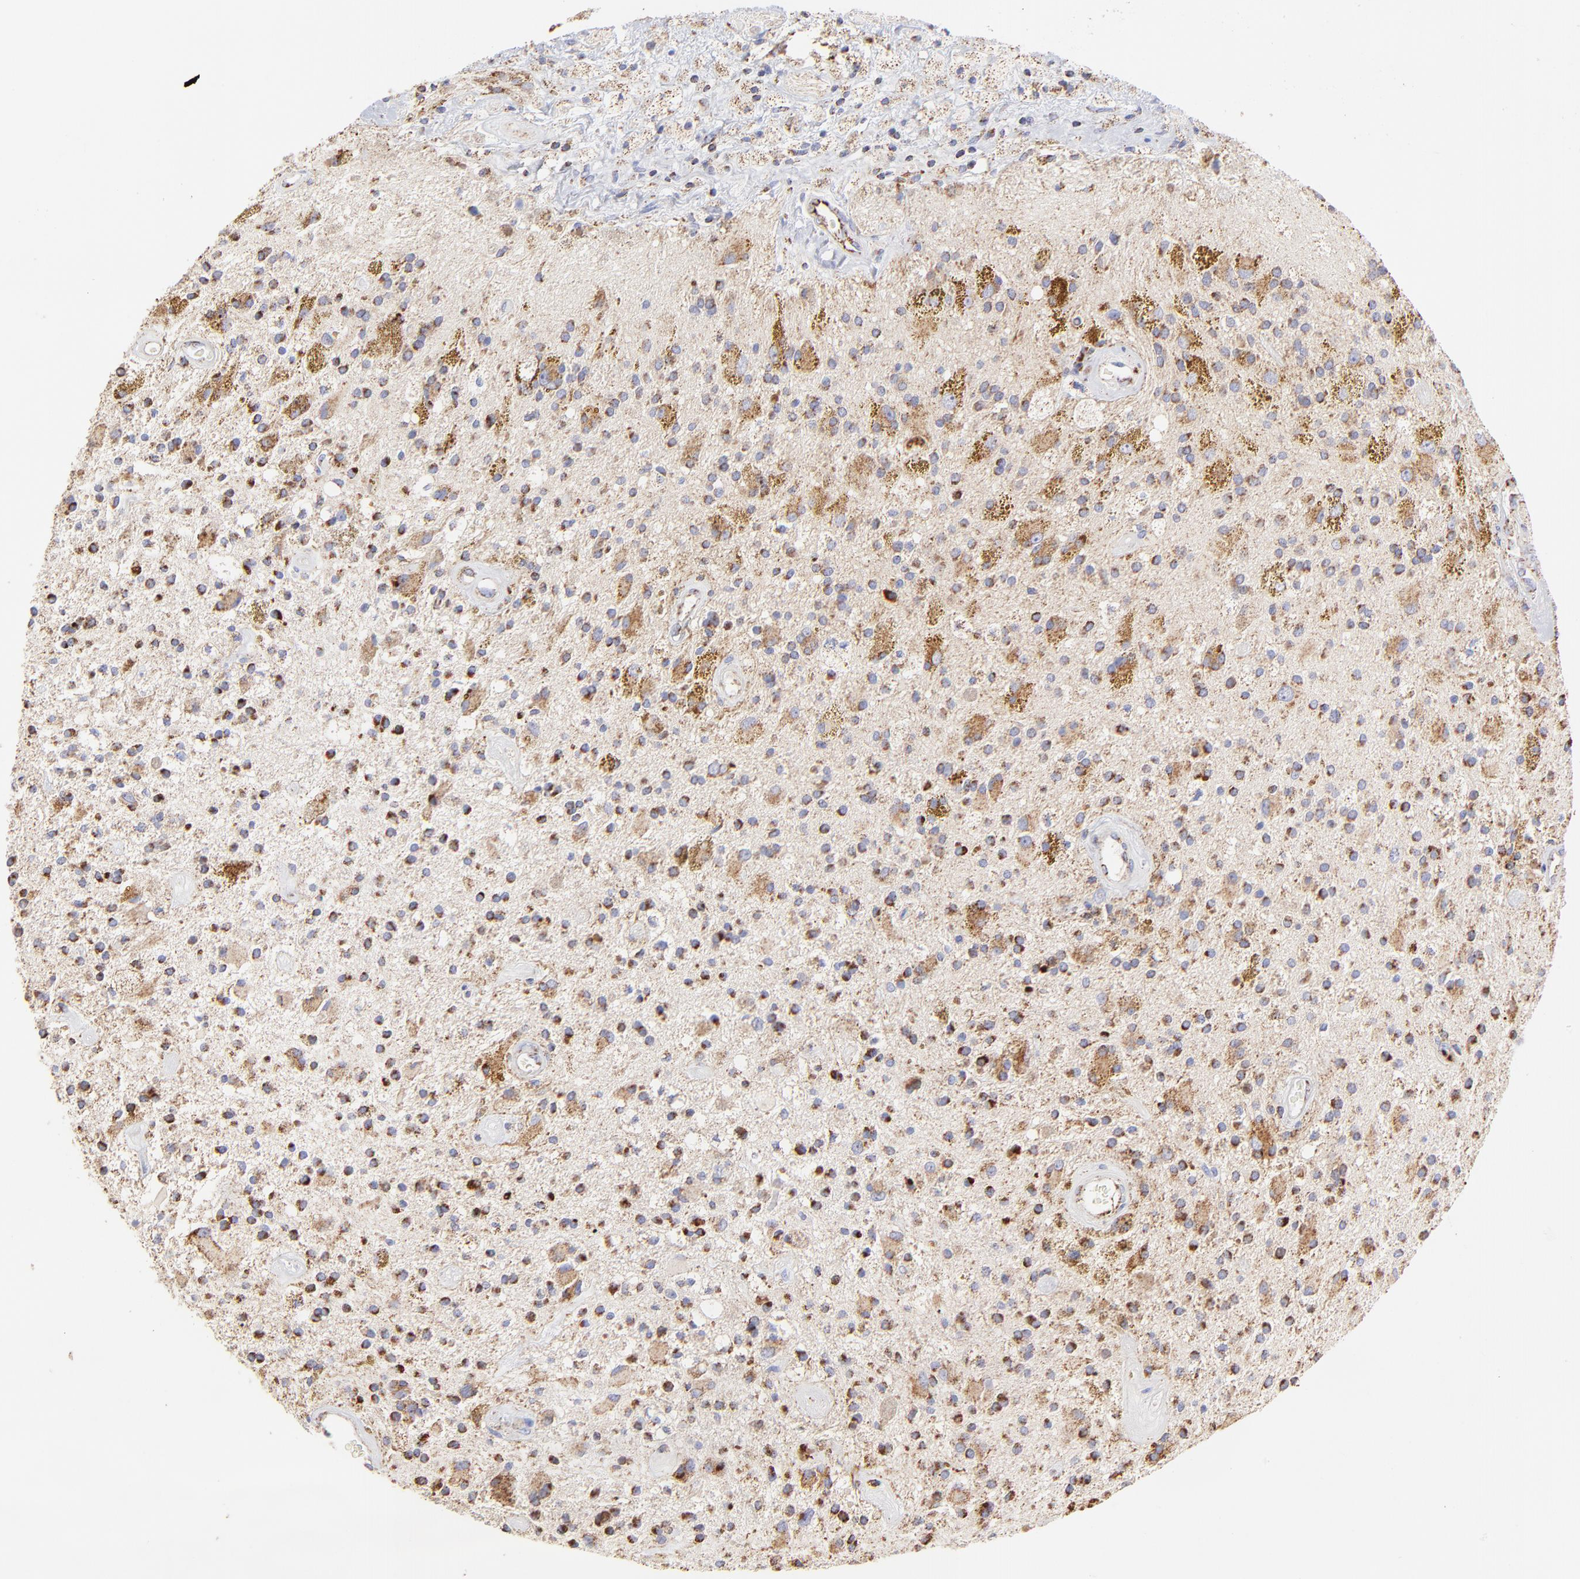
{"staining": {"intensity": "moderate", "quantity": "25%-75%", "location": "cytoplasmic/membranous"}, "tissue": "glioma", "cell_type": "Tumor cells", "image_type": "cancer", "snomed": [{"axis": "morphology", "description": "Glioma, malignant, Low grade"}, {"axis": "topography", "description": "Brain"}], "caption": "Tumor cells exhibit medium levels of moderate cytoplasmic/membranous staining in about 25%-75% of cells in low-grade glioma (malignant).", "gene": "ECH1", "patient": {"sex": "male", "age": 58}}